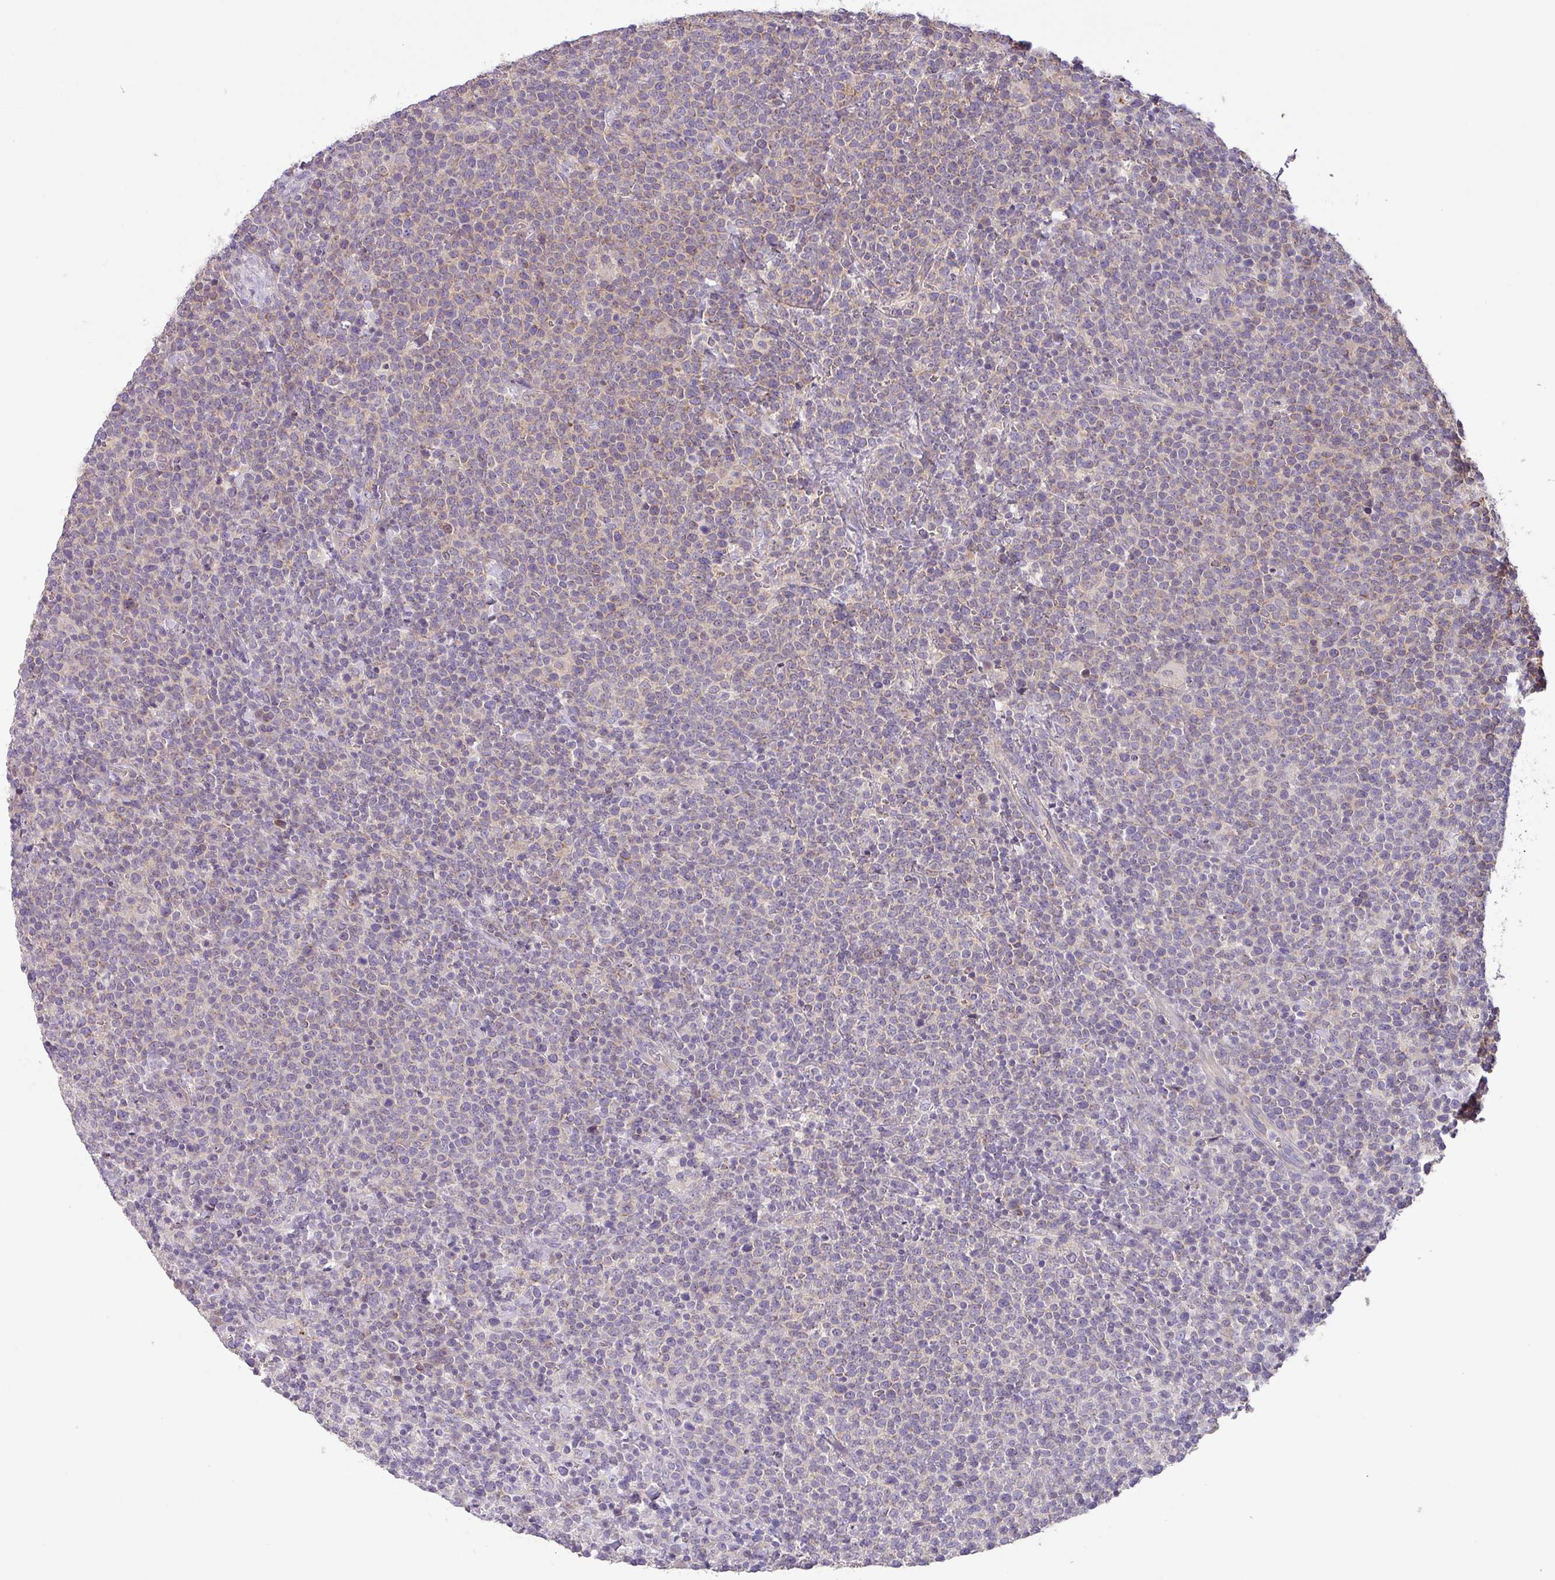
{"staining": {"intensity": "negative", "quantity": "none", "location": "none"}, "tissue": "lymphoma", "cell_type": "Tumor cells", "image_type": "cancer", "snomed": [{"axis": "morphology", "description": "Malignant lymphoma, non-Hodgkin's type, High grade"}, {"axis": "topography", "description": "Lymph node"}], "caption": "Tumor cells are negative for brown protein staining in high-grade malignant lymphoma, non-Hodgkin's type. The staining is performed using DAB (3,3'-diaminobenzidine) brown chromogen with nuclei counter-stained in using hematoxylin.", "gene": "GALNT12", "patient": {"sex": "male", "age": 61}}